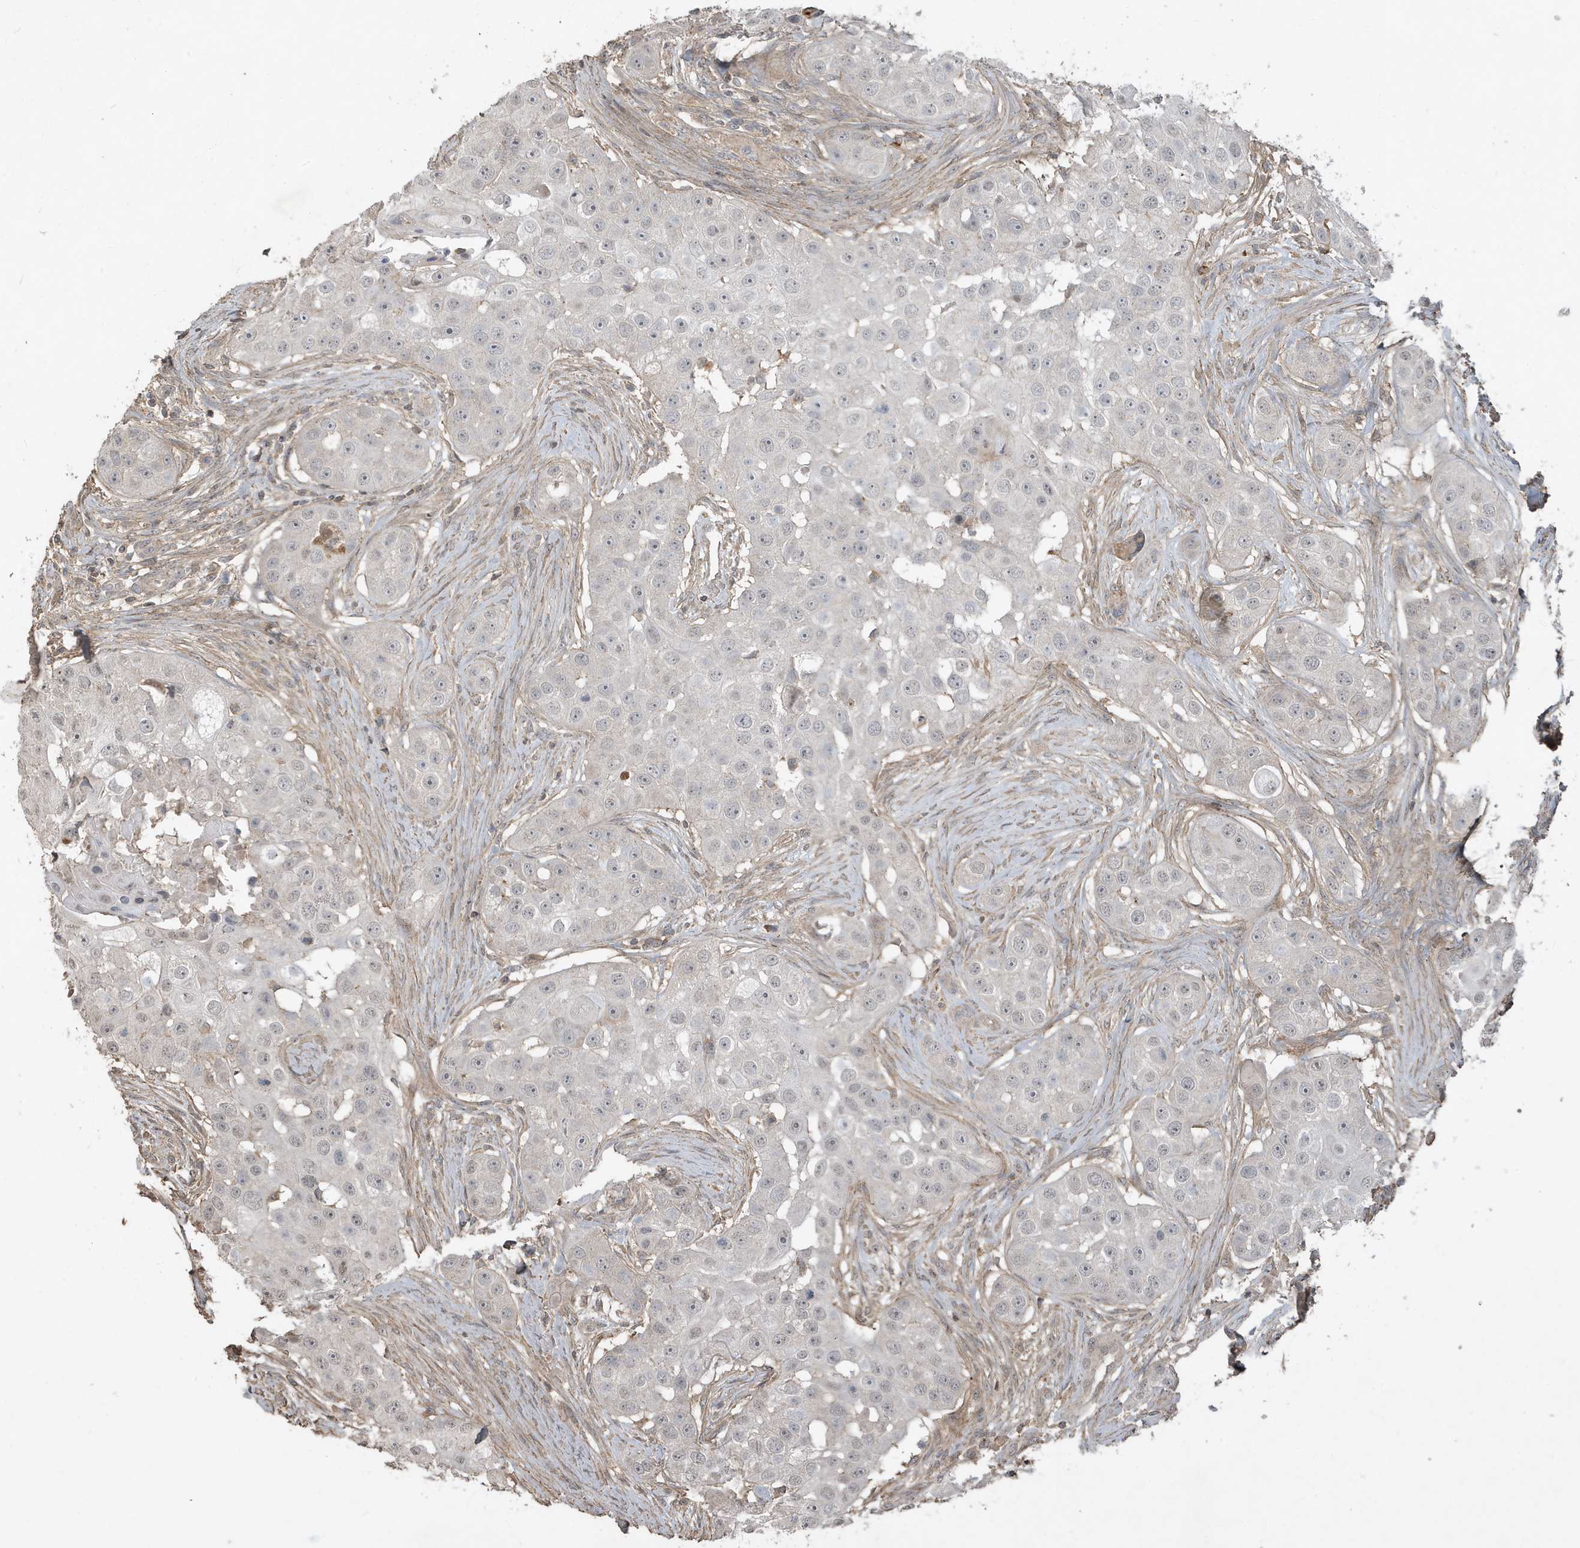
{"staining": {"intensity": "negative", "quantity": "none", "location": "none"}, "tissue": "head and neck cancer", "cell_type": "Tumor cells", "image_type": "cancer", "snomed": [{"axis": "morphology", "description": "Normal tissue, NOS"}, {"axis": "morphology", "description": "Squamous cell carcinoma, NOS"}, {"axis": "topography", "description": "Skeletal muscle"}, {"axis": "topography", "description": "Head-Neck"}], "caption": "Tumor cells are negative for protein expression in human head and neck cancer.", "gene": "PRRT3", "patient": {"sex": "male", "age": 51}}